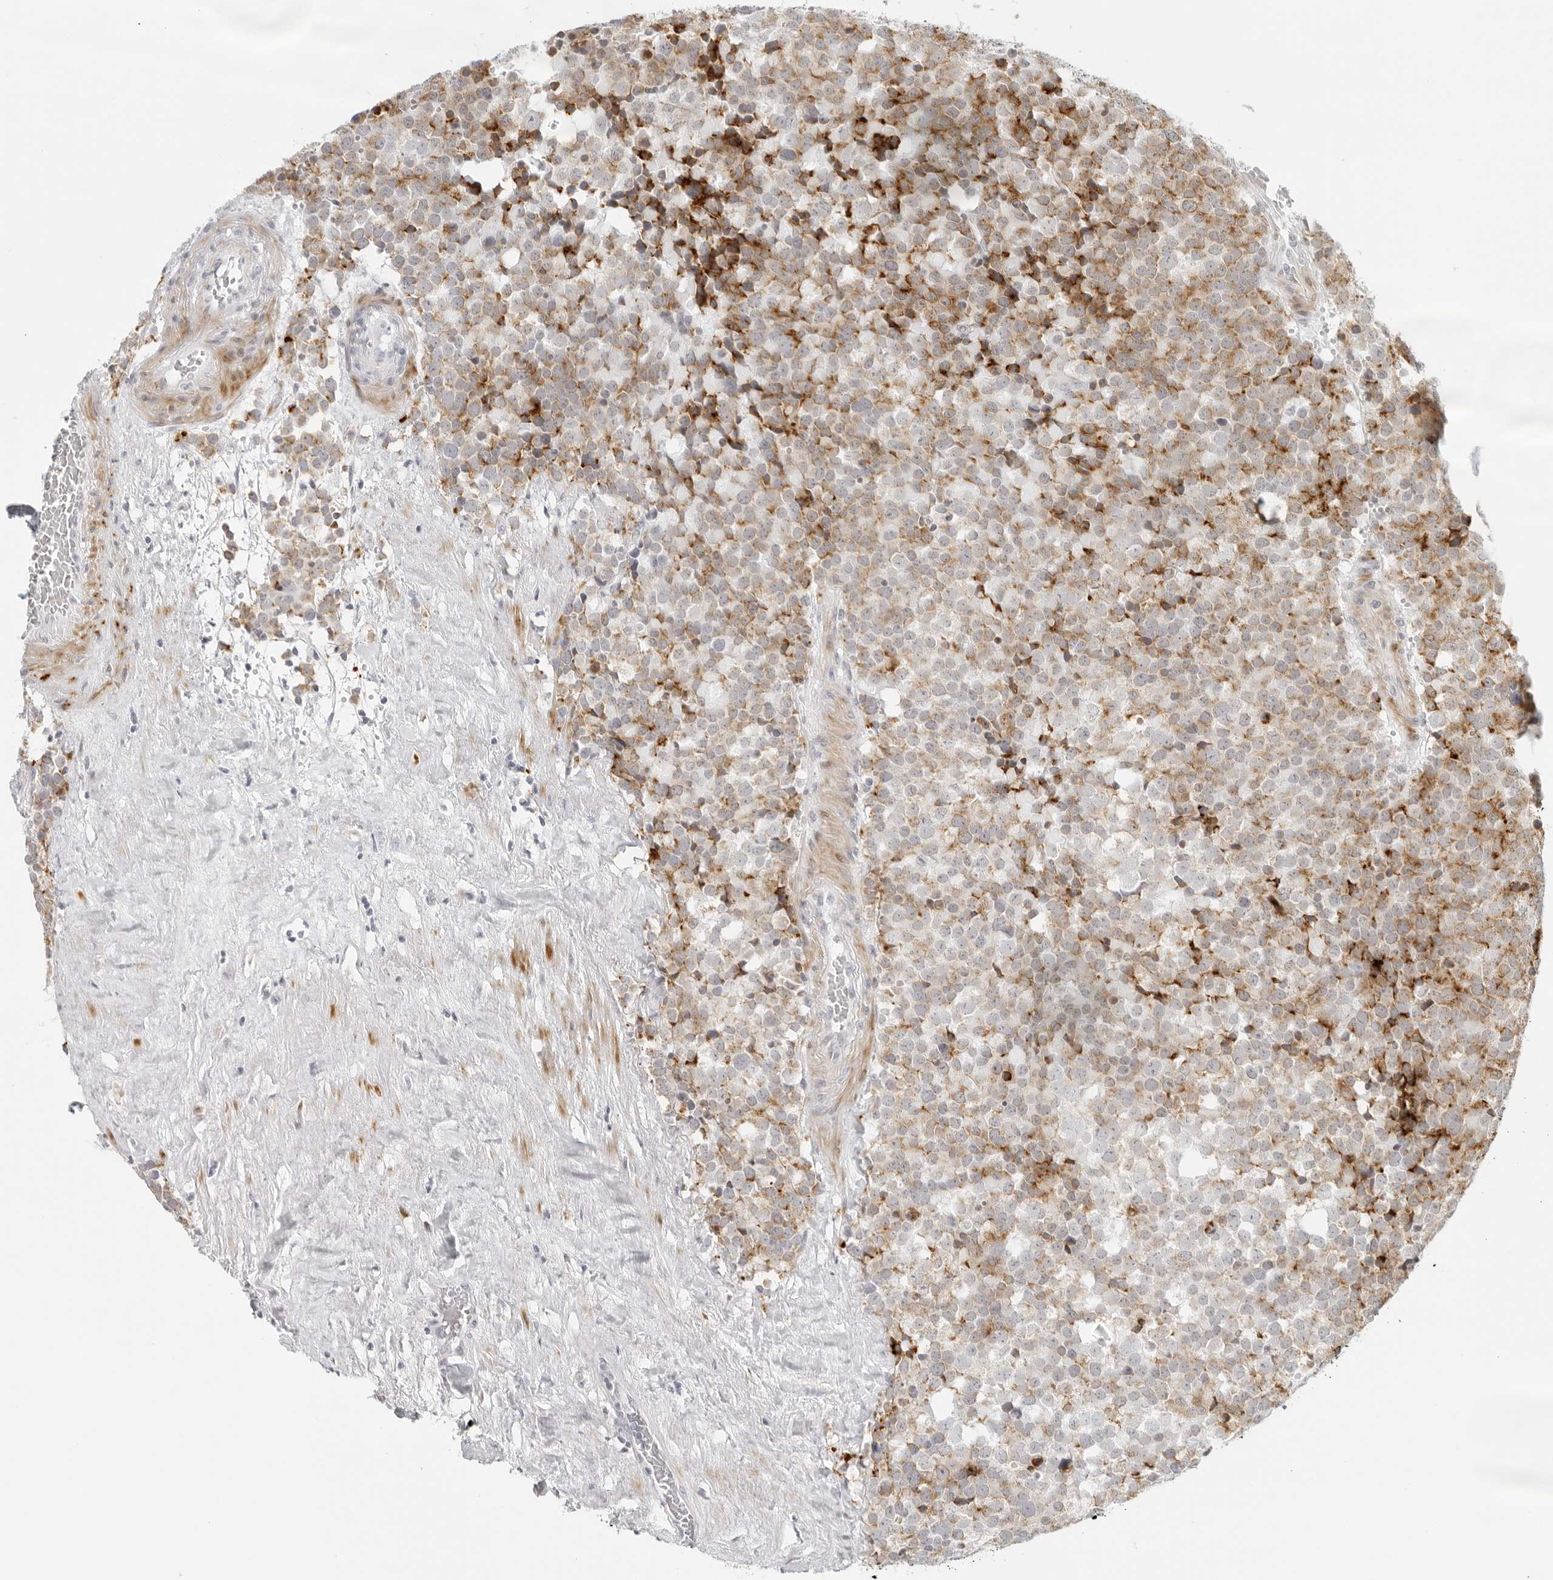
{"staining": {"intensity": "moderate", "quantity": "25%-75%", "location": "cytoplasmic/membranous"}, "tissue": "testis cancer", "cell_type": "Tumor cells", "image_type": "cancer", "snomed": [{"axis": "morphology", "description": "Seminoma, NOS"}, {"axis": "topography", "description": "Testis"}], "caption": "This image exhibits testis cancer (seminoma) stained with immunohistochemistry to label a protein in brown. The cytoplasmic/membranous of tumor cells show moderate positivity for the protein. Nuclei are counter-stained blue.", "gene": "RPS6KC1", "patient": {"sex": "male", "age": 71}}